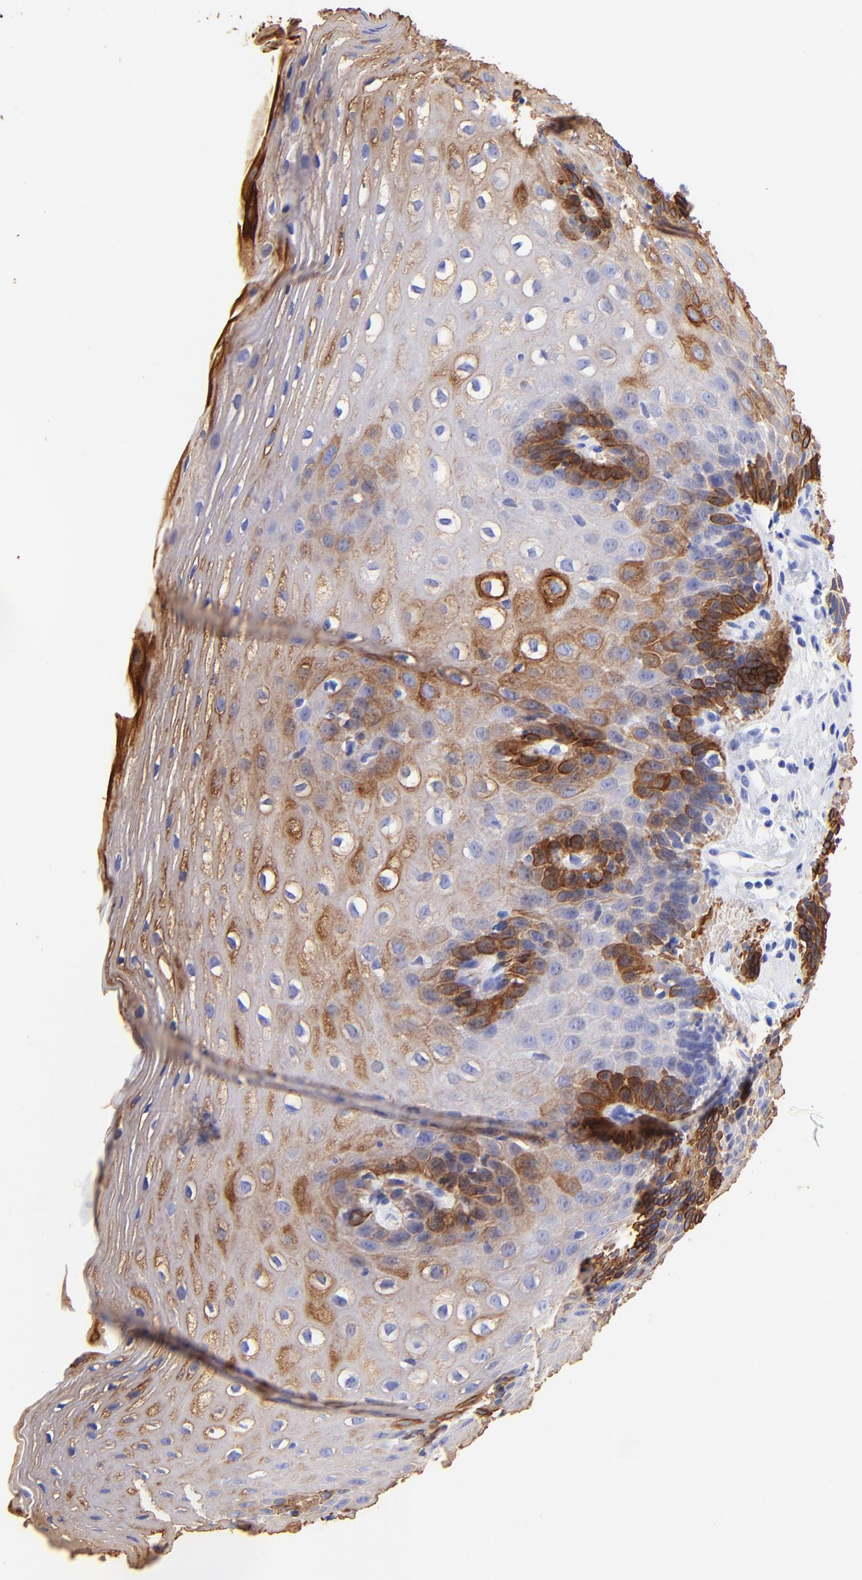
{"staining": {"intensity": "moderate", "quantity": ">75%", "location": "cytoplasmic/membranous"}, "tissue": "esophagus", "cell_type": "Squamous epithelial cells", "image_type": "normal", "snomed": [{"axis": "morphology", "description": "Normal tissue, NOS"}, {"axis": "topography", "description": "Esophagus"}], "caption": "Unremarkable esophagus was stained to show a protein in brown. There is medium levels of moderate cytoplasmic/membranous staining in approximately >75% of squamous epithelial cells.", "gene": "KRT19", "patient": {"sex": "female", "age": 70}}